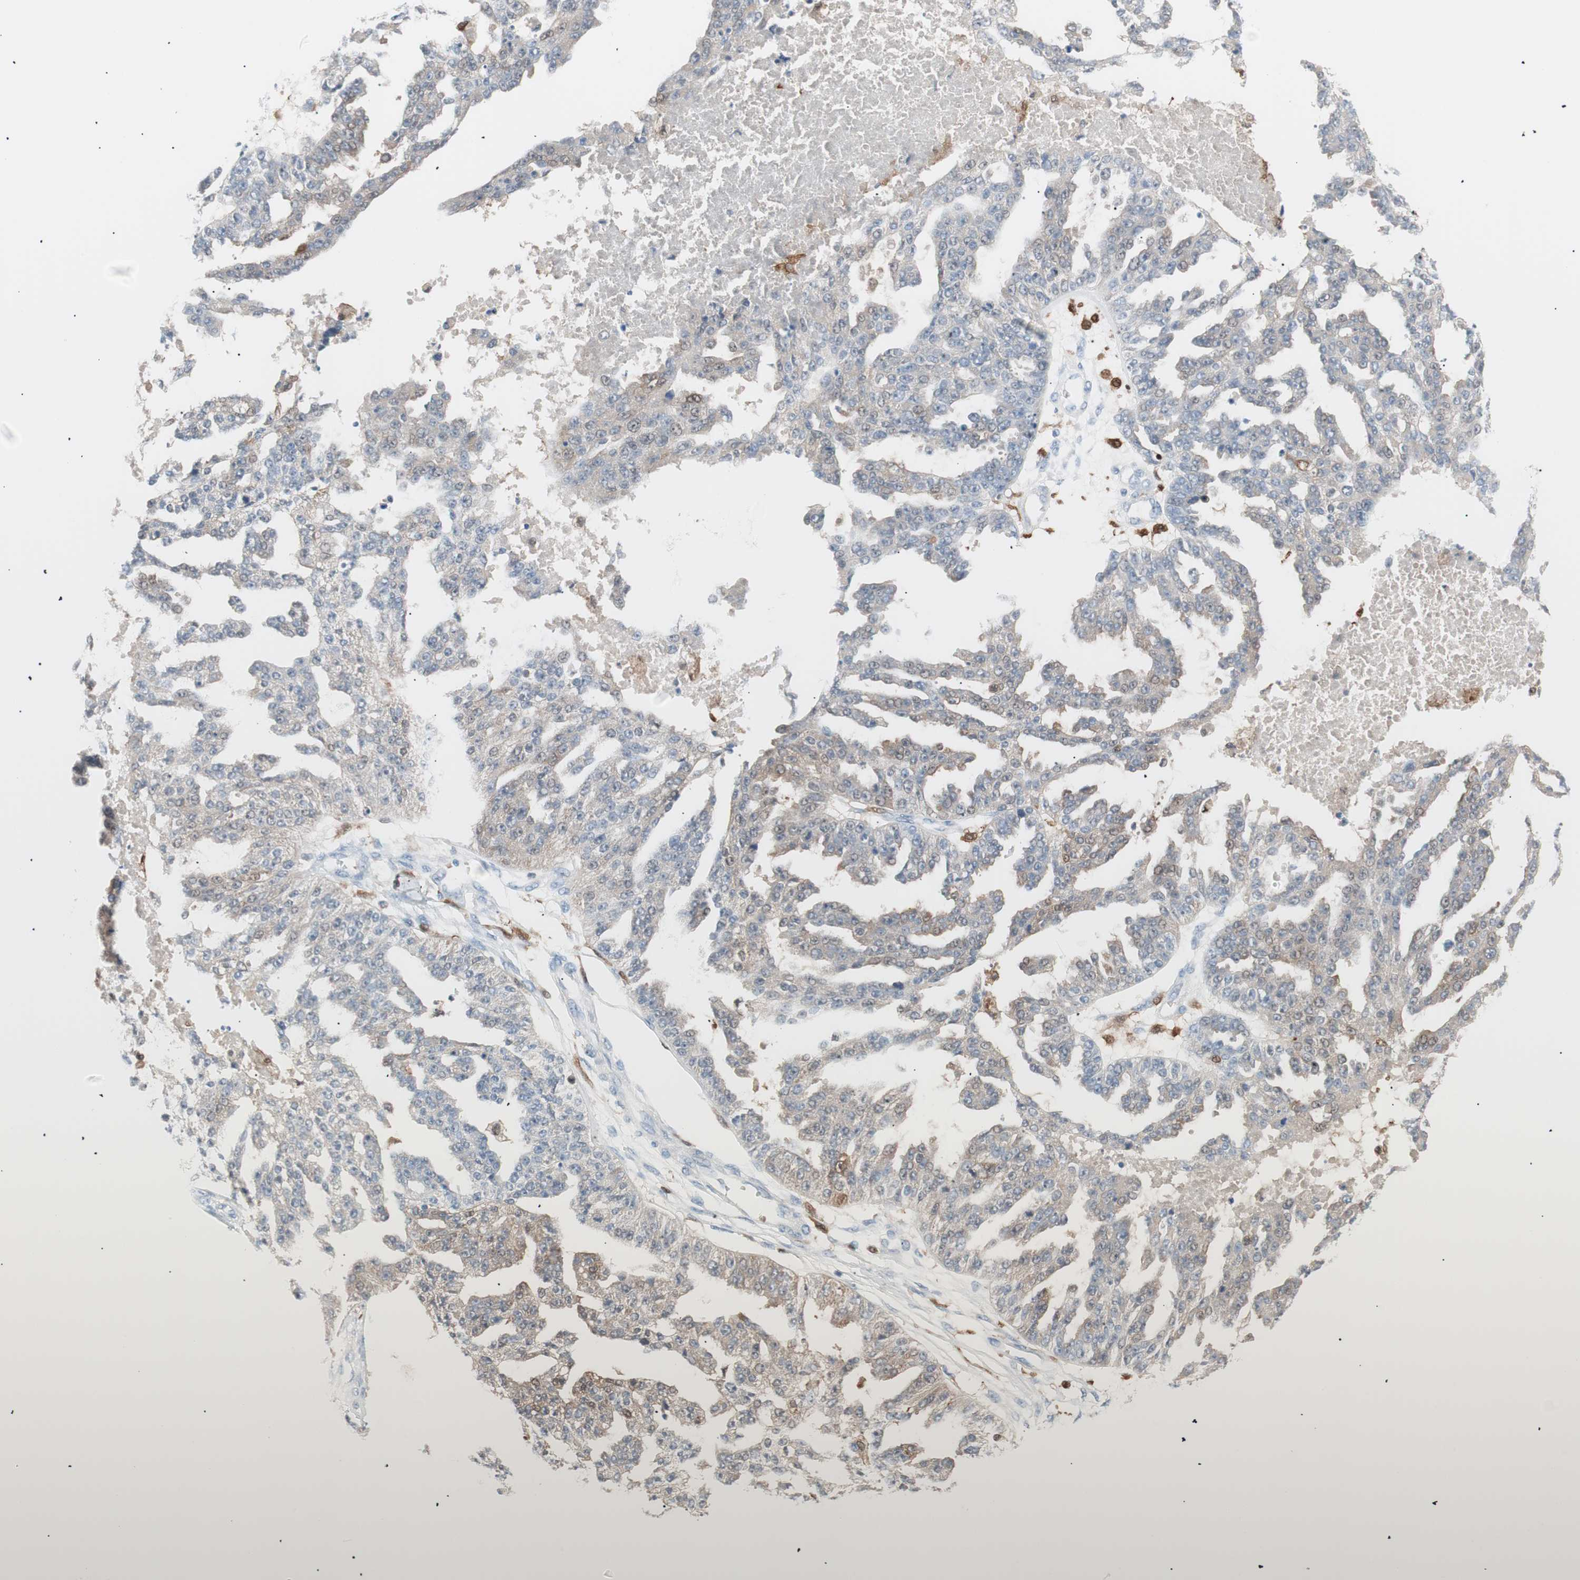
{"staining": {"intensity": "weak", "quantity": "25%-75%", "location": "cytoplasmic/membranous"}, "tissue": "ovarian cancer", "cell_type": "Tumor cells", "image_type": "cancer", "snomed": [{"axis": "morphology", "description": "Cystadenocarcinoma, serous, NOS"}, {"axis": "topography", "description": "Ovary"}], "caption": "Ovarian serous cystadenocarcinoma tissue reveals weak cytoplasmic/membranous expression in about 25%-75% of tumor cells", "gene": "IL18", "patient": {"sex": "female", "age": 58}}